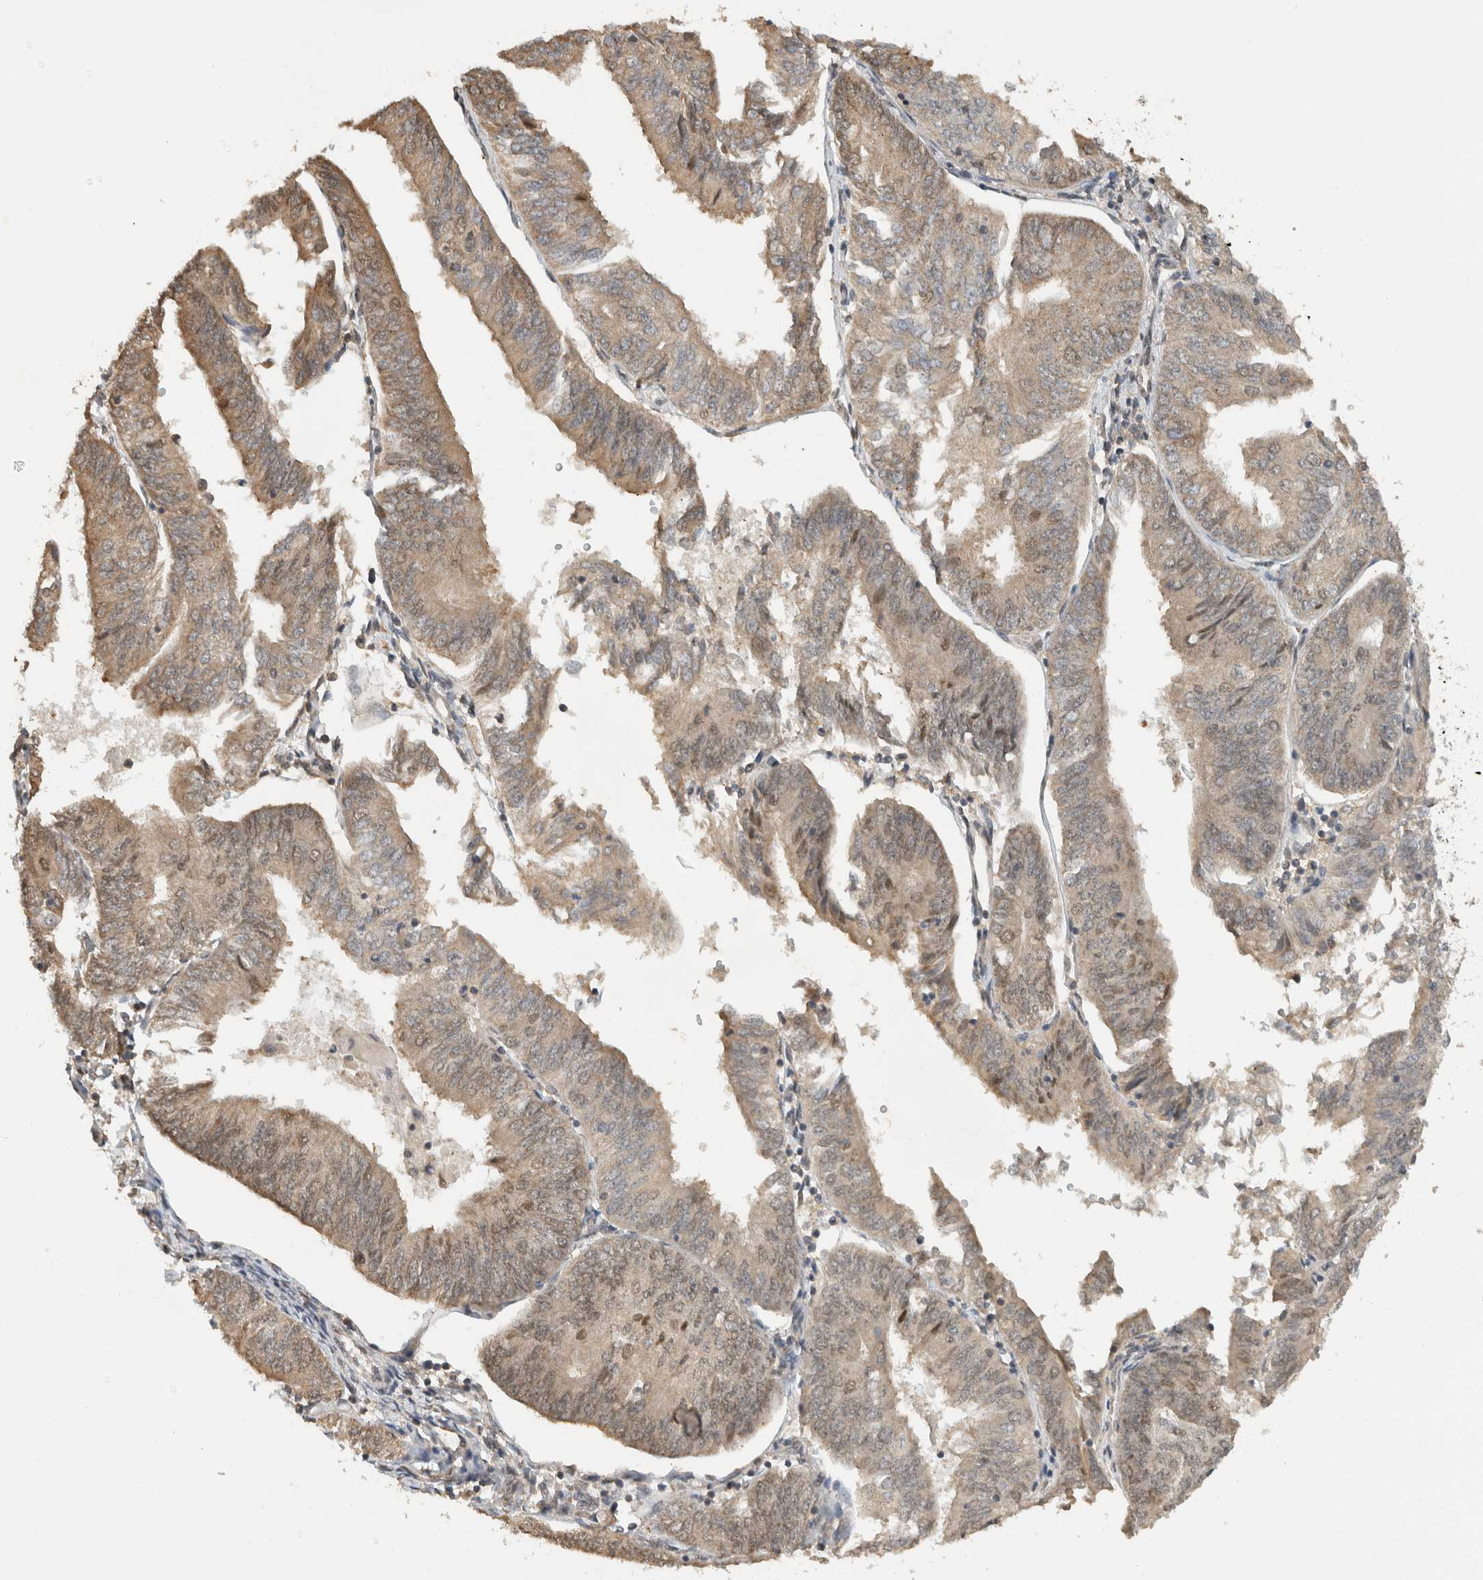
{"staining": {"intensity": "moderate", "quantity": ">75%", "location": "cytoplasmic/membranous,nuclear"}, "tissue": "endometrial cancer", "cell_type": "Tumor cells", "image_type": "cancer", "snomed": [{"axis": "morphology", "description": "Adenocarcinoma, NOS"}, {"axis": "topography", "description": "Endometrium"}], "caption": "A brown stain shows moderate cytoplasmic/membranous and nuclear positivity of a protein in human endometrial adenocarcinoma tumor cells.", "gene": "C1orf21", "patient": {"sex": "female", "age": 58}}